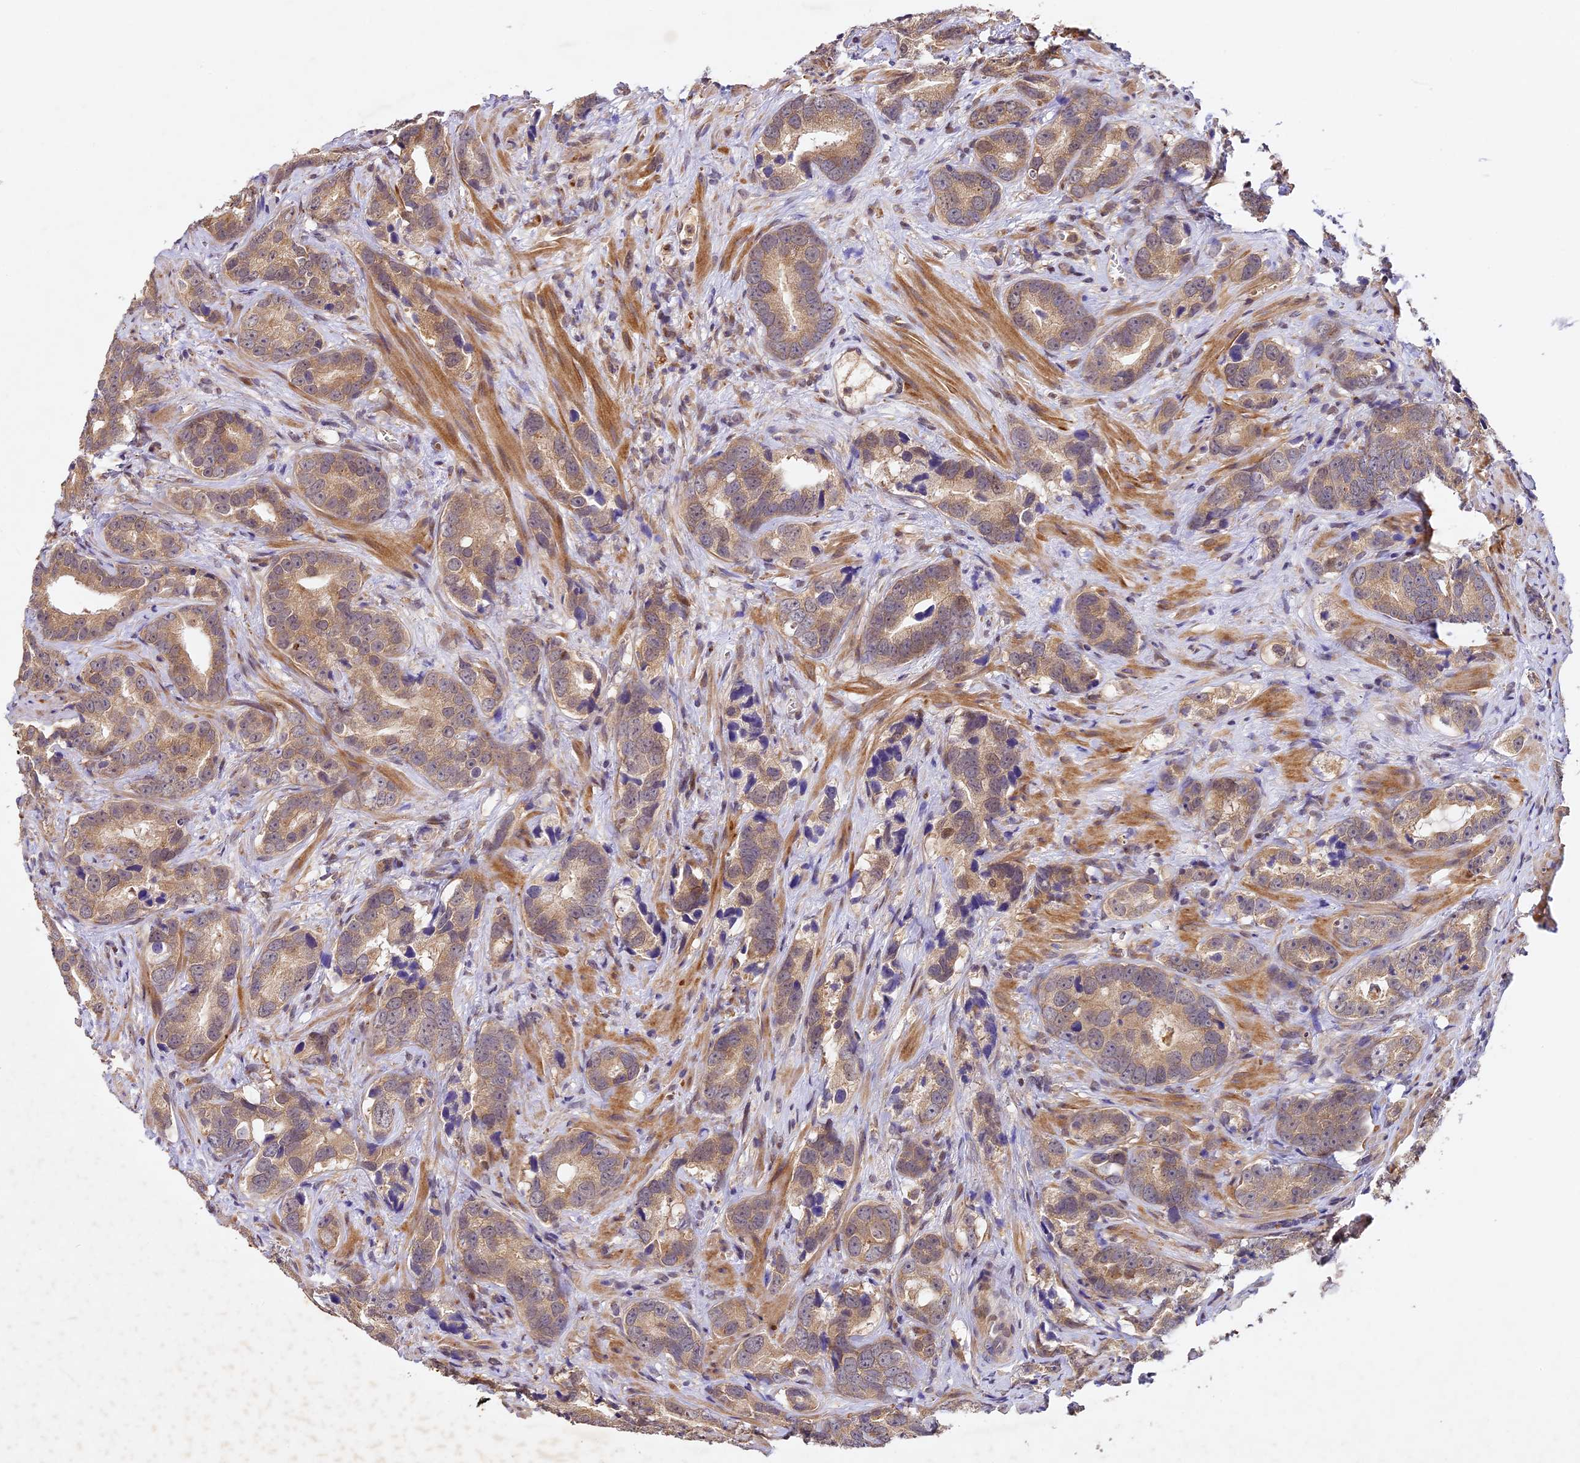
{"staining": {"intensity": "moderate", "quantity": ">75%", "location": "cytoplasmic/membranous"}, "tissue": "prostate cancer", "cell_type": "Tumor cells", "image_type": "cancer", "snomed": [{"axis": "morphology", "description": "Adenocarcinoma, High grade"}, {"axis": "topography", "description": "Prostate"}], "caption": "Moderate cytoplasmic/membranous positivity is identified in approximately >75% of tumor cells in adenocarcinoma (high-grade) (prostate). (brown staining indicates protein expression, while blue staining denotes nuclei).", "gene": "TMEM39B", "patient": {"sex": "male", "age": 62}}